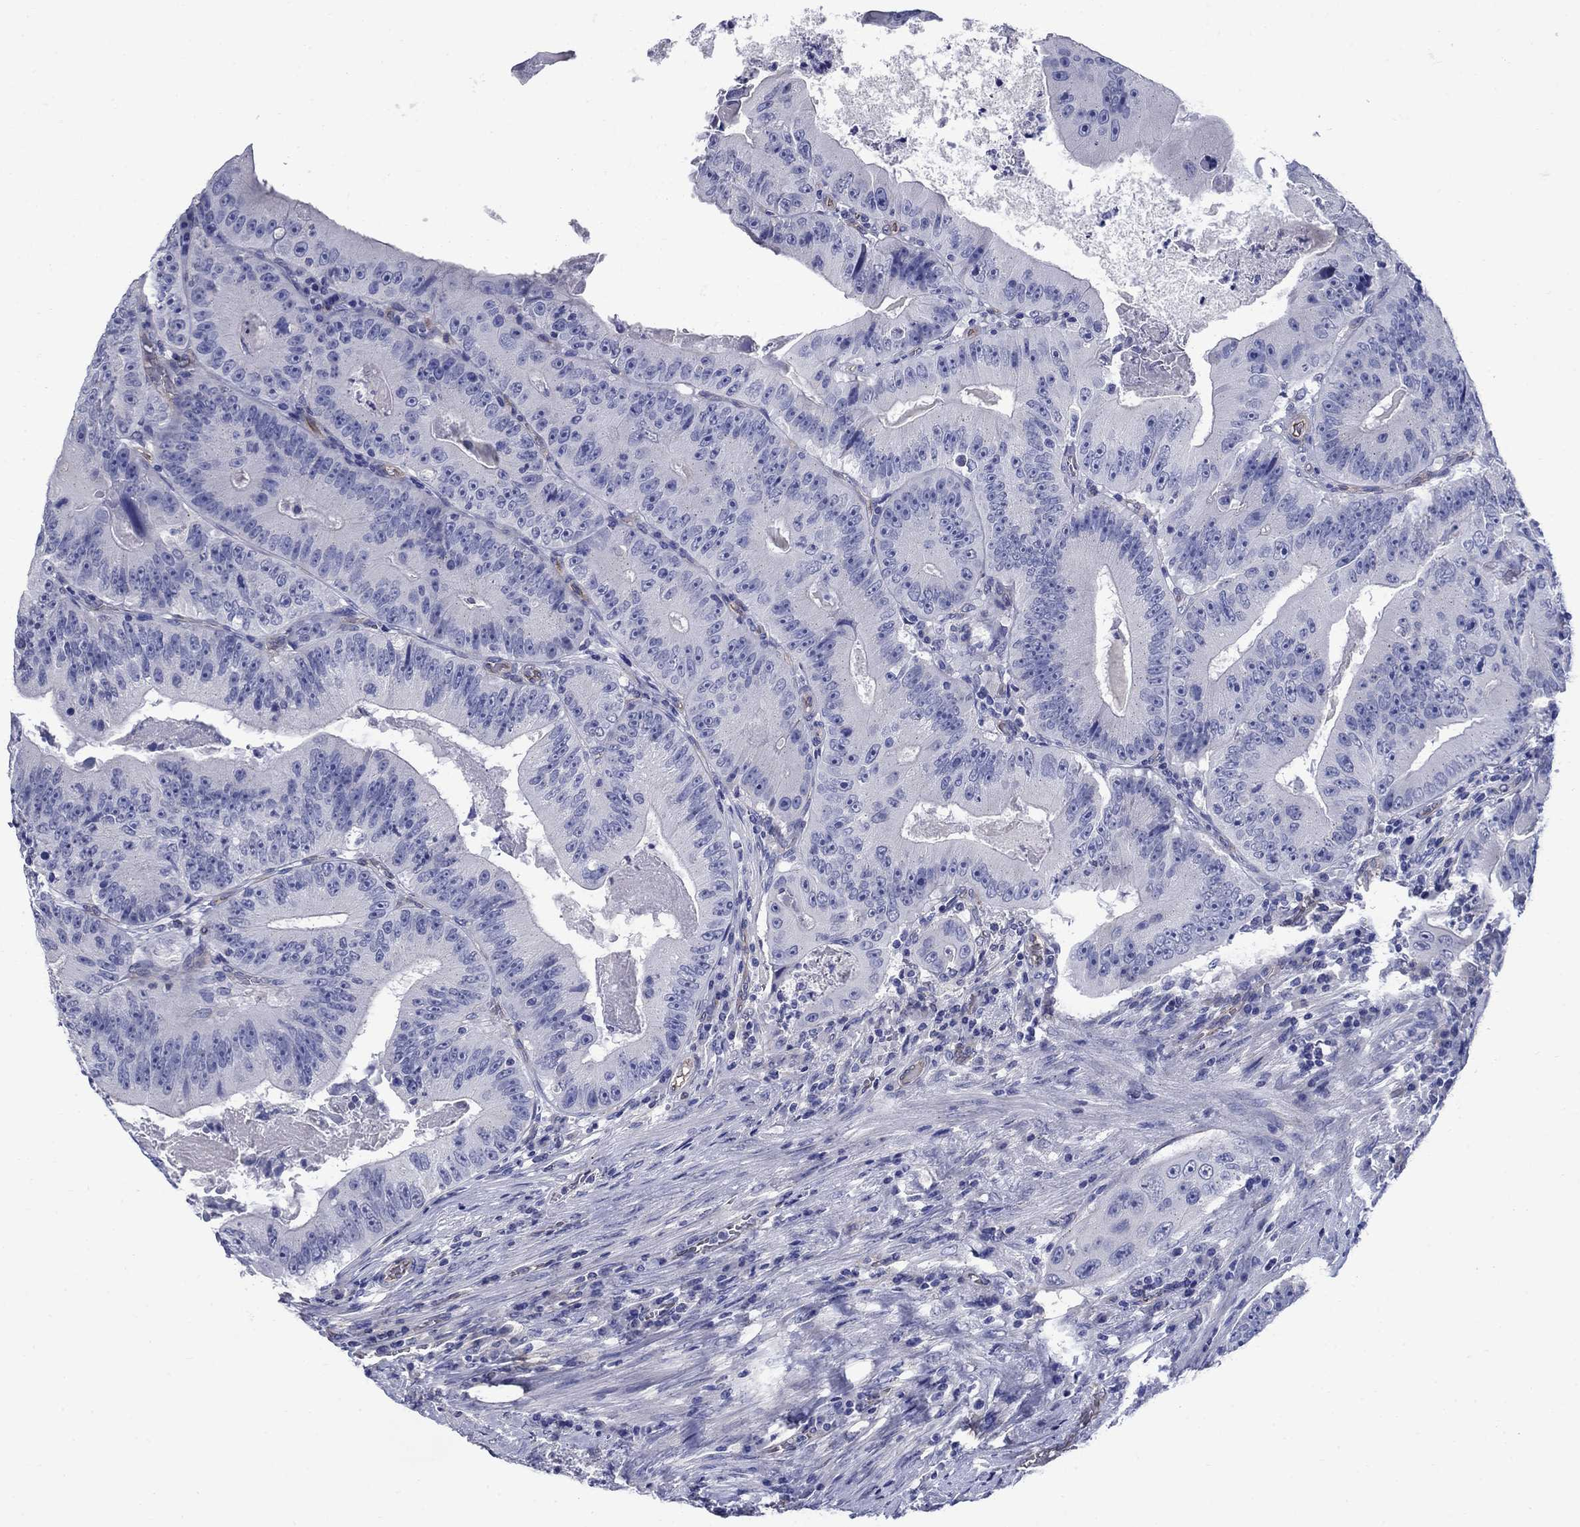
{"staining": {"intensity": "negative", "quantity": "none", "location": "none"}, "tissue": "colorectal cancer", "cell_type": "Tumor cells", "image_type": "cancer", "snomed": [{"axis": "morphology", "description": "Adenocarcinoma, NOS"}, {"axis": "topography", "description": "Colon"}], "caption": "This micrograph is of adenocarcinoma (colorectal) stained with immunohistochemistry to label a protein in brown with the nuclei are counter-stained blue. There is no positivity in tumor cells. (Stains: DAB (3,3'-diaminobenzidine) IHC with hematoxylin counter stain, Microscopy: brightfield microscopy at high magnification).", "gene": "SMCP", "patient": {"sex": "female", "age": 86}}